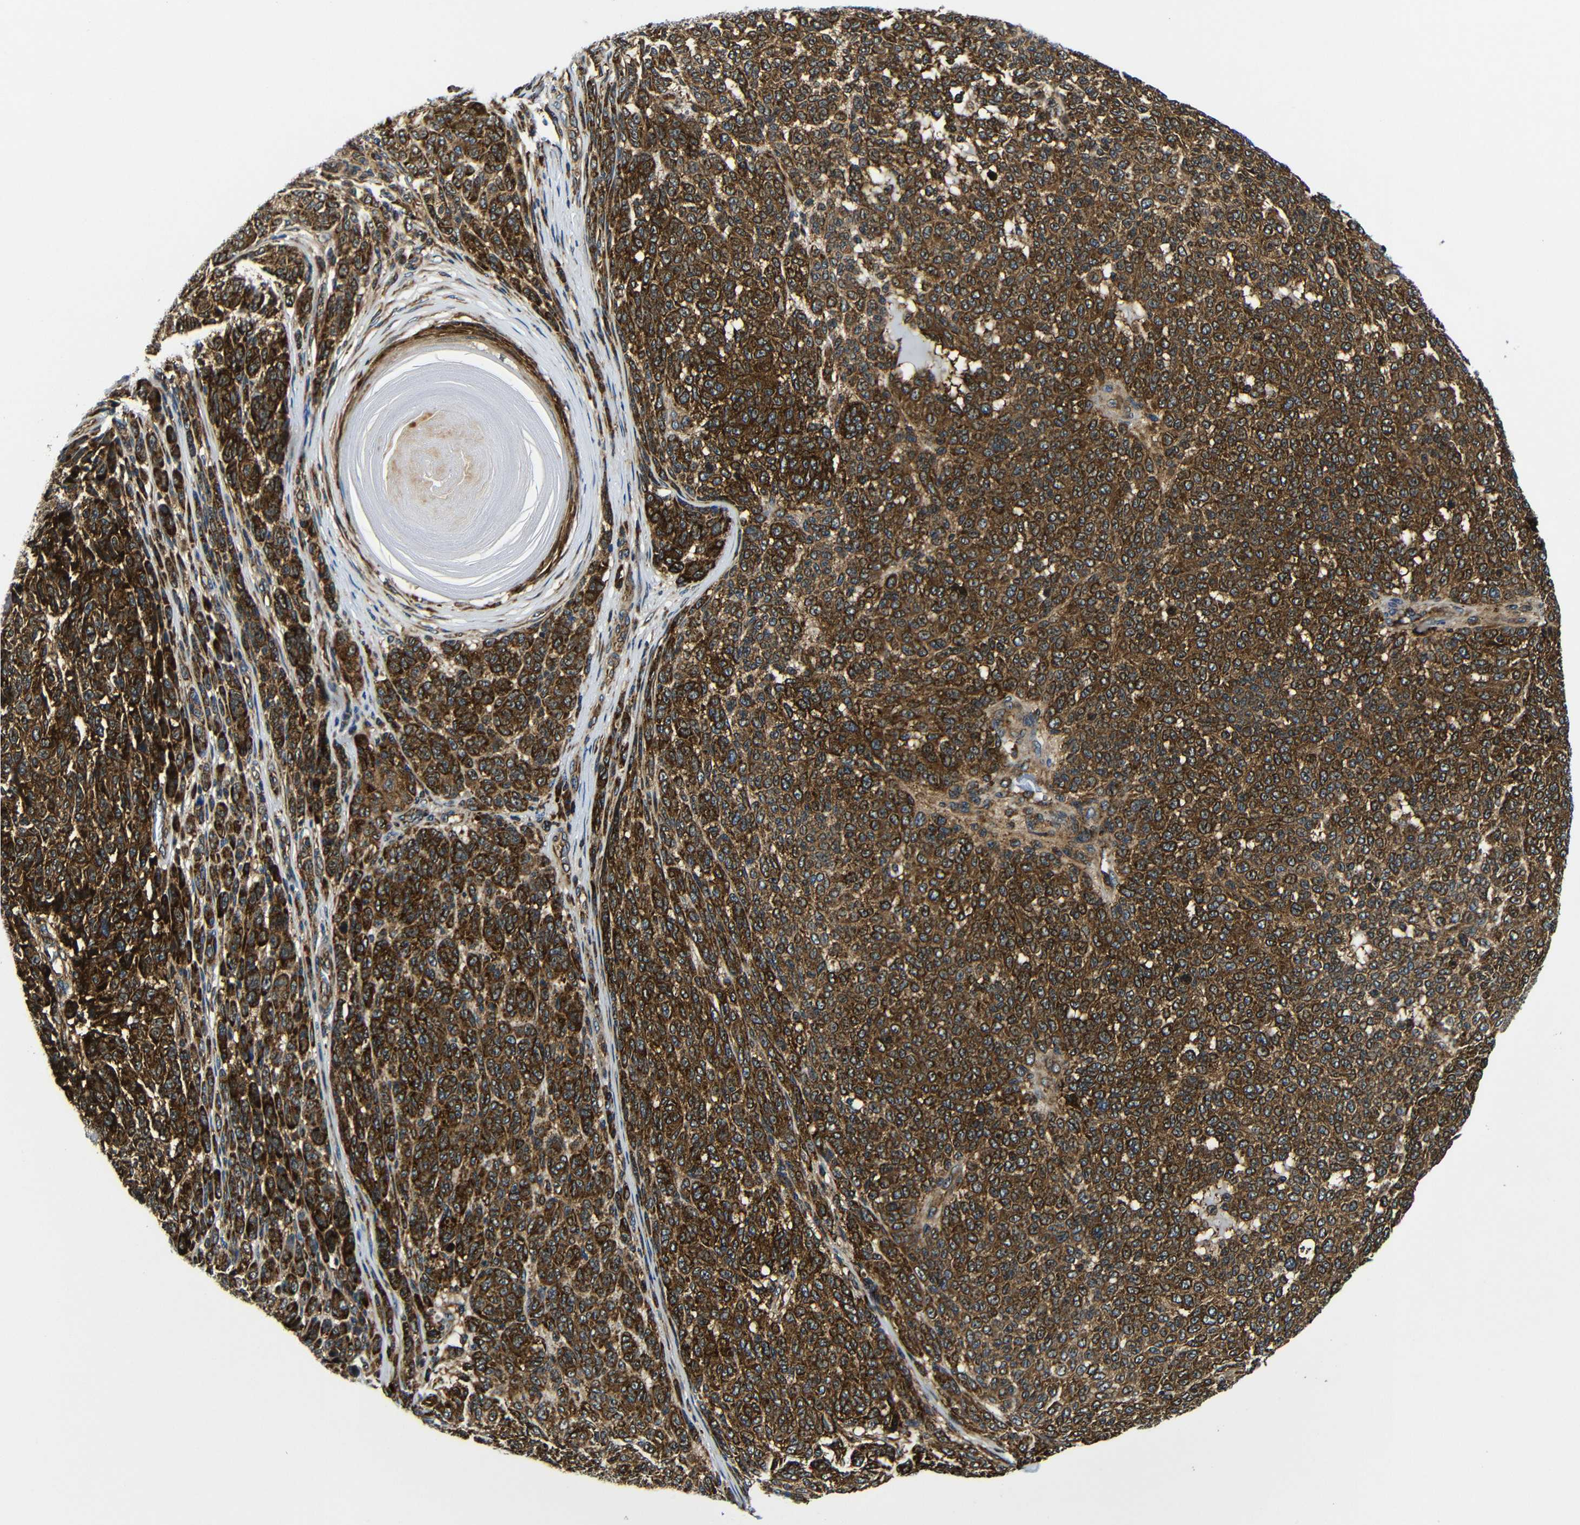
{"staining": {"intensity": "strong", "quantity": ">75%", "location": "cytoplasmic/membranous"}, "tissue": "melanoma", "cell_type": "Tumor cells", "image_type": "cancer", "snomed": [{"axis": "morphology", "description": "Malignant melanoma, NOS"}, {"axis": "topography", "description": "Skin"}], "caption": "Immunohistochemistry image of neoplastic tissue: human malignant melanoma stained using immunohistochemistry (IHC) reveals high levels of strong protein expression localized specifically in the cytoplasmic/membranous of tumor cells, appearing as a cytoplasmic/membranous brown color.", "gene": "ABCE1", "patient": {"sex": "male", "age": 59}}